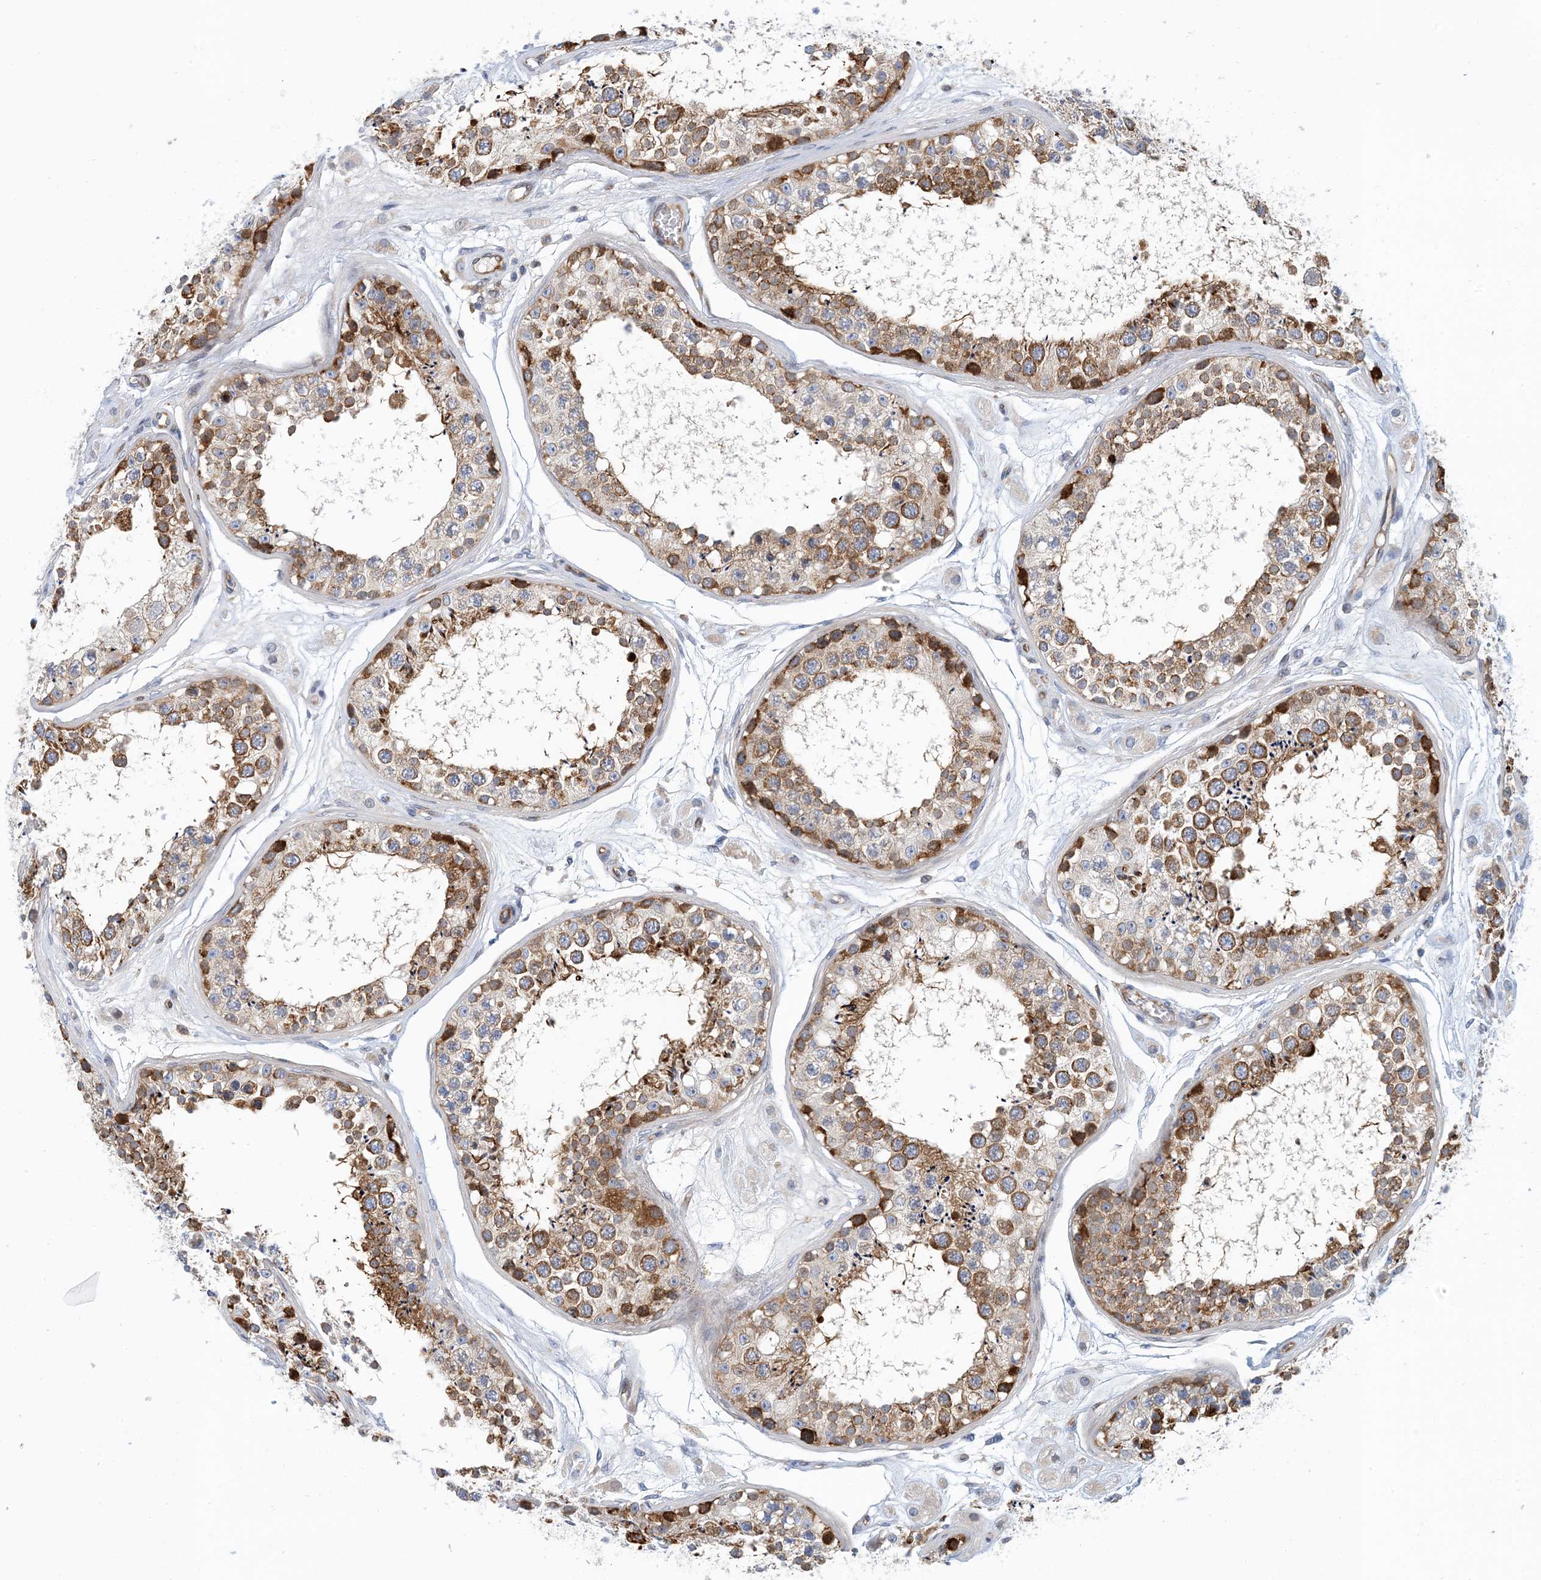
{"staining": {"intensity": "strong", "quantity": ">75%", "location": "cytoplasmic/membranous"}, "tissue": "testis", "cell_type": "Cells in seminiferous ducts", "image_type": "normal", "snomed": [{"axis": "morphology", "description": "Normal tissue, NOS"}, {"axis": "topography", "description": "Testis"}], "caption": "A high-resolution histopathology image shows immunohistochemistry staining of normal testis, which displays strong cytoplasmic/membranous expression in approximately >75% of cells in seminiferous ducts. (DAB IHC, brown staining for protein, blue staining for nuclei).", "gene": "PCDHA2", "patient": {"sex": "male", "age": 25}}